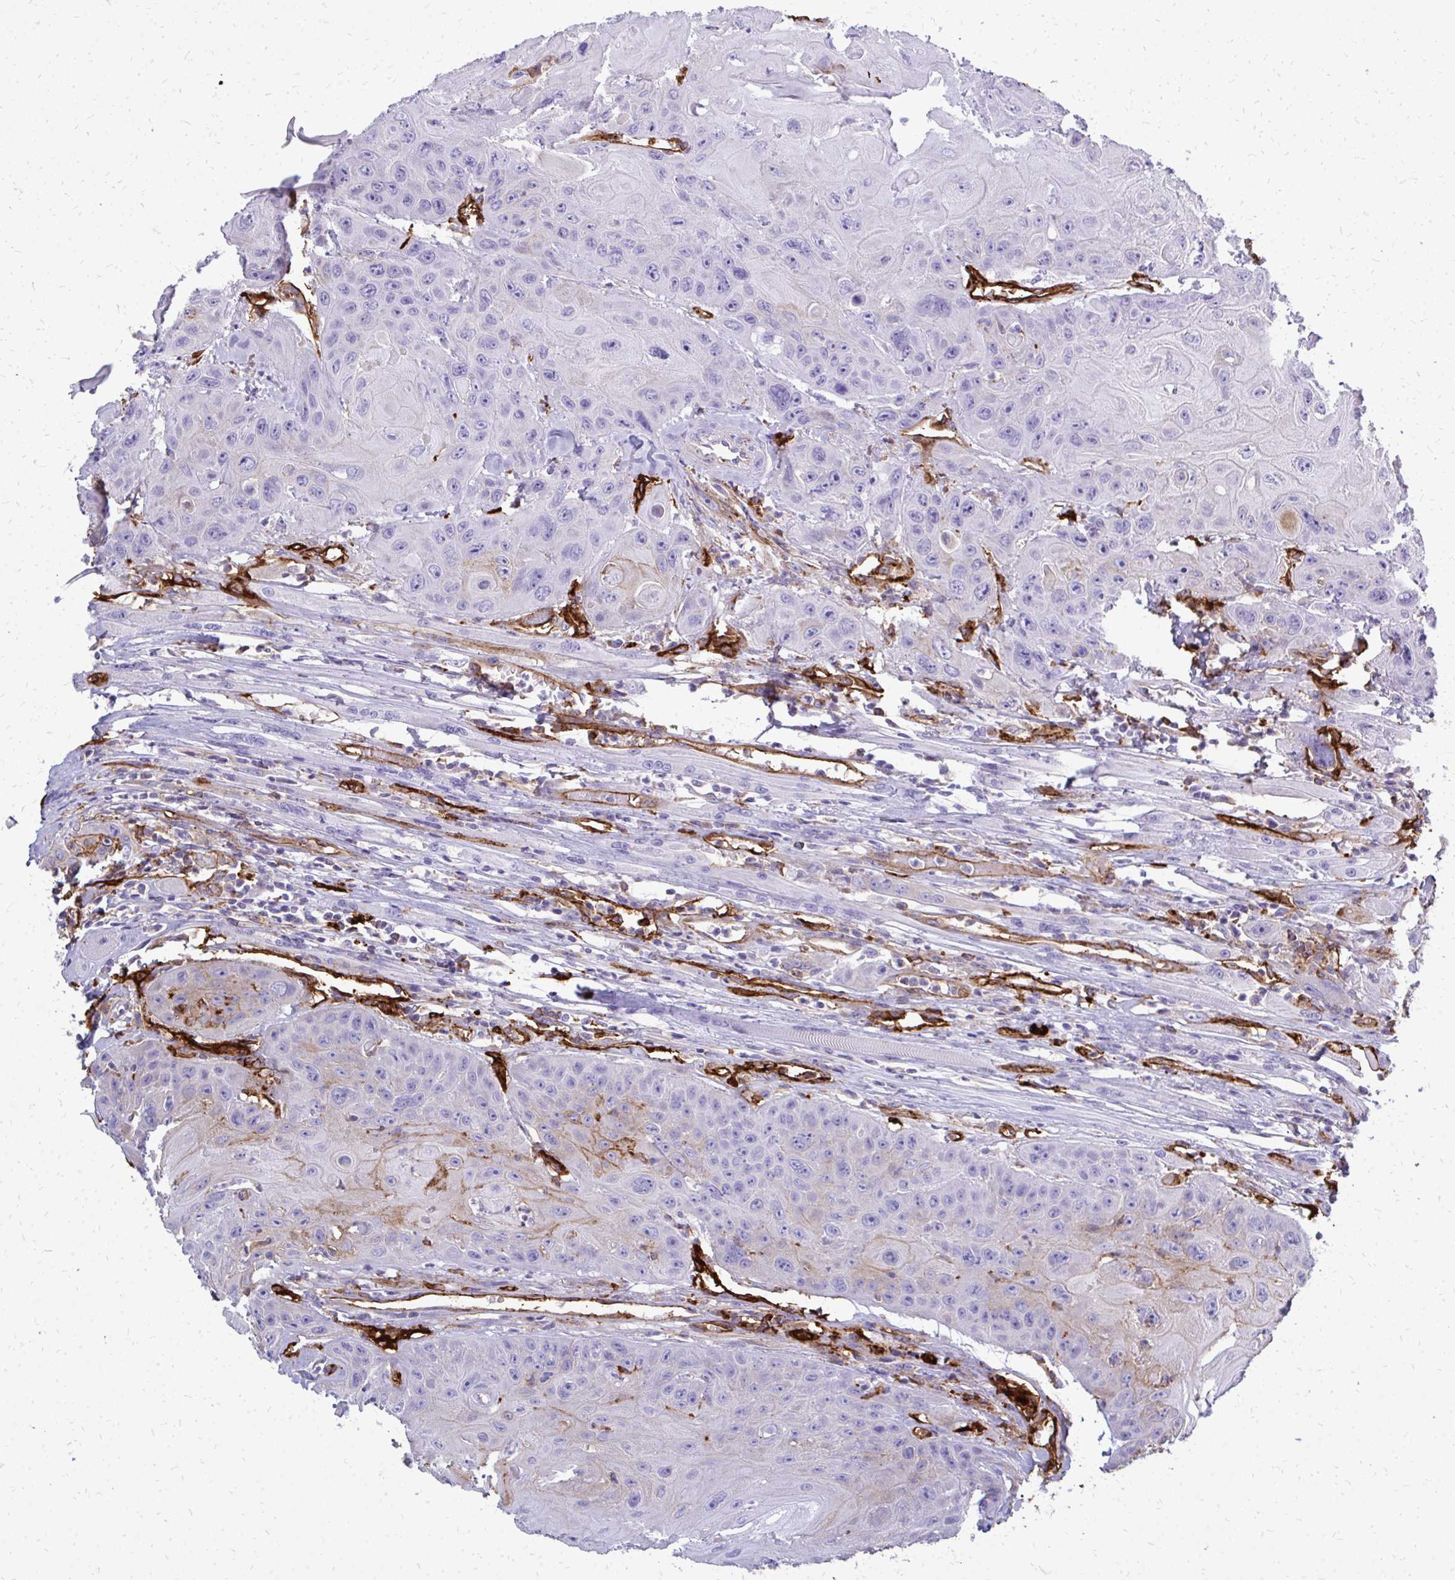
{"staining": {"intensity": "weak", "quantity": "<25%", "location": "cytoplasmic/membranous"}, "tissue": "head and neck cancer", "cell_type": "Tumor cells", "image_type": "cancer", "snomed": [{"axis": "morphology", "description": "Squamous cell carcinoma, NOS"}, {"axis": "topography", "description": "Head-Neck"}], "caption": "Photomicrograph shows no protein expression in tumor cells of head and neck cancer tissue. (DAB (3,3'-diaminobenzidine) immunohistochemistry, high magnification).", "gene": "MARCKSL1", "patient": {"sex": "female", "age": 59}}